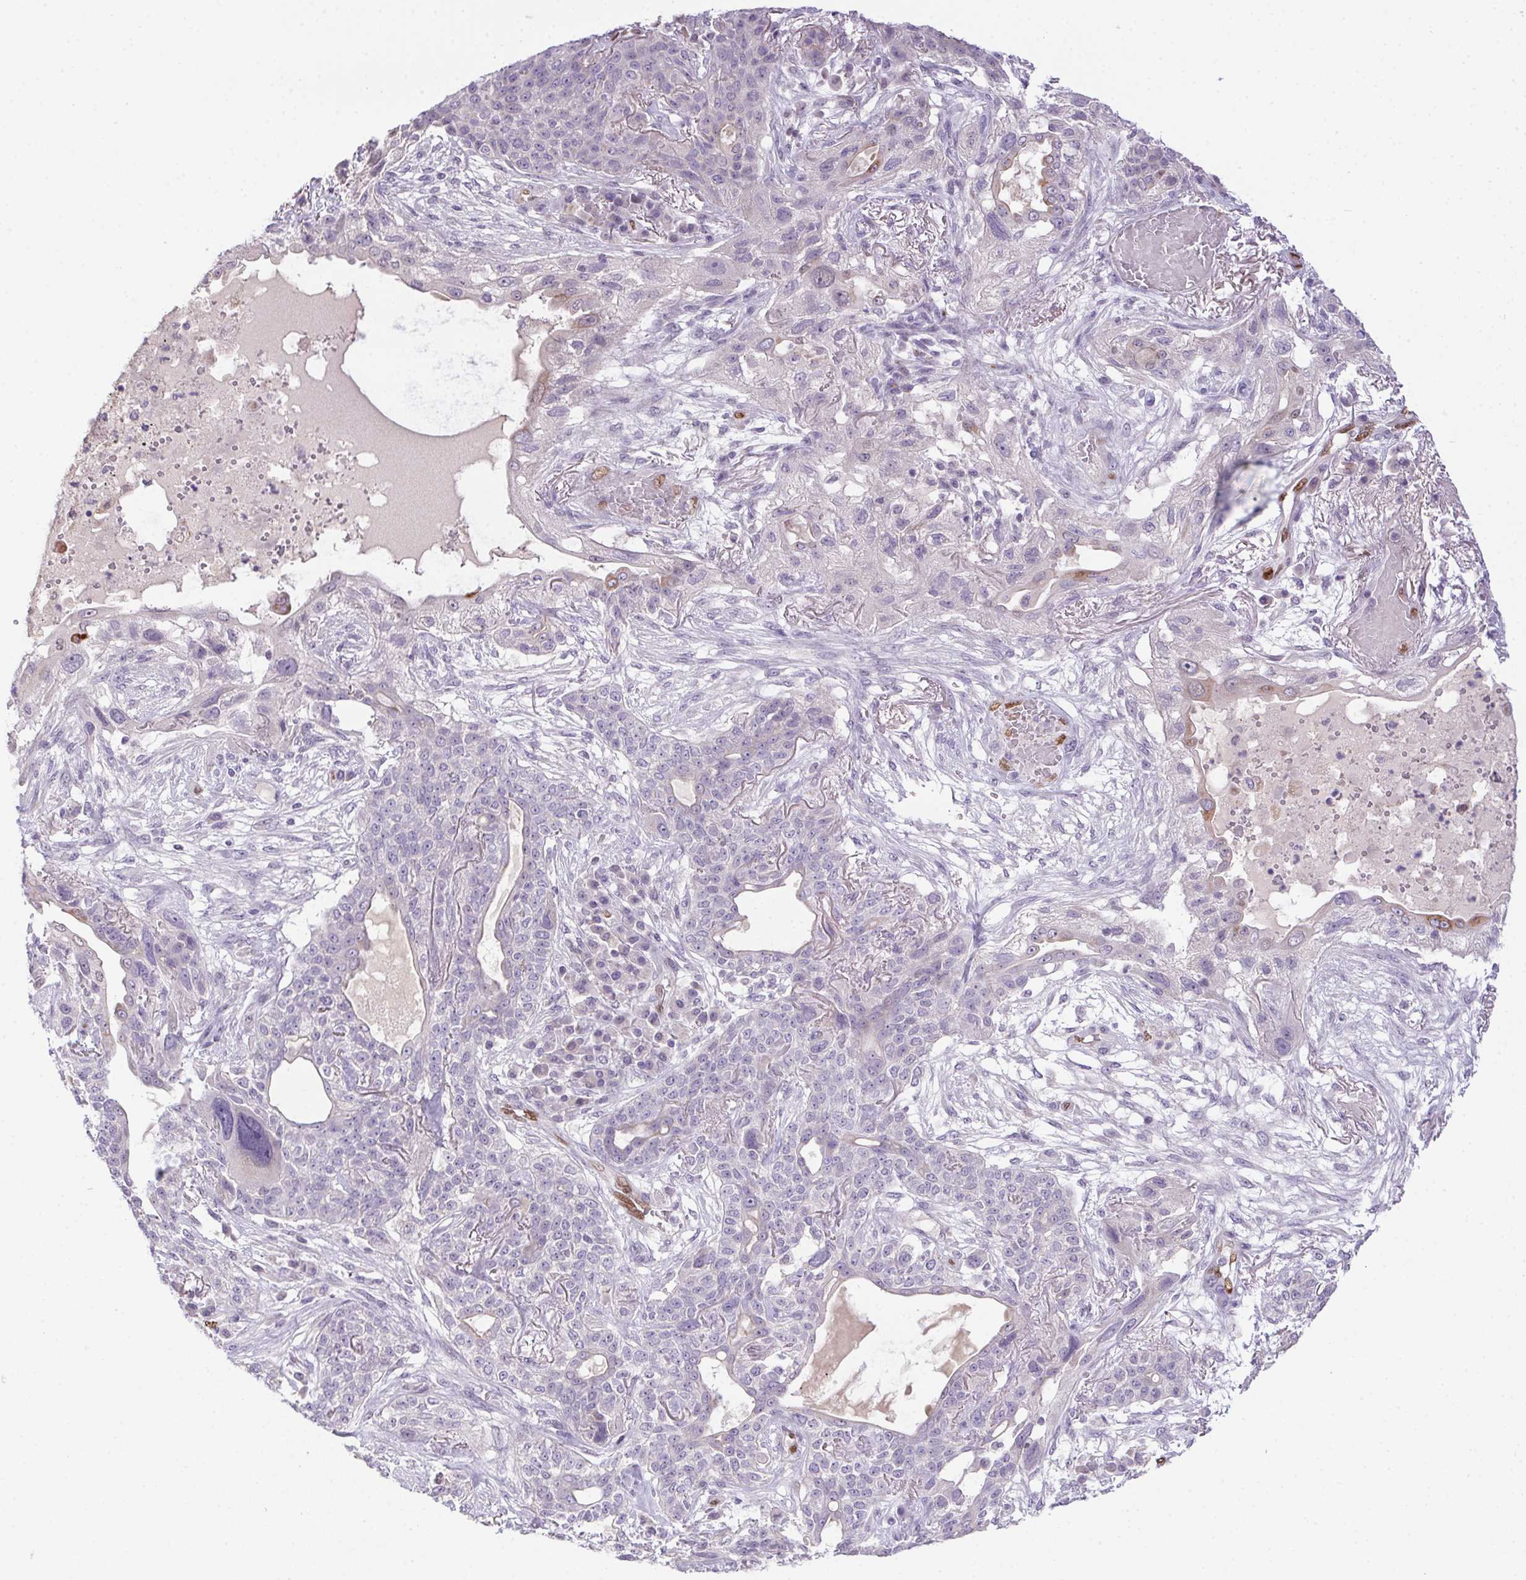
{"staining": {"intensity": "negative", "quantity": "none", "location": "none"}, "tissue": "lung cancer", "cell_type": "Tumor cells", "image_type": "cancer", "snomed": [{"axis": "morphology", "description": "Squamous cell carcinoma, NOS"}, {"axis": "topography", "description": "Lung"}], "caption": "An immunohistochemistry histopathology image of squamous cell carcinoma (lung) is shown. There is no staining in tumor cells of squamous cell carcinoma (lung). (DAB immunohistochemistry, high magnification).", "gene": "SP9", "patient": {"sex": "female", "age": 70}}